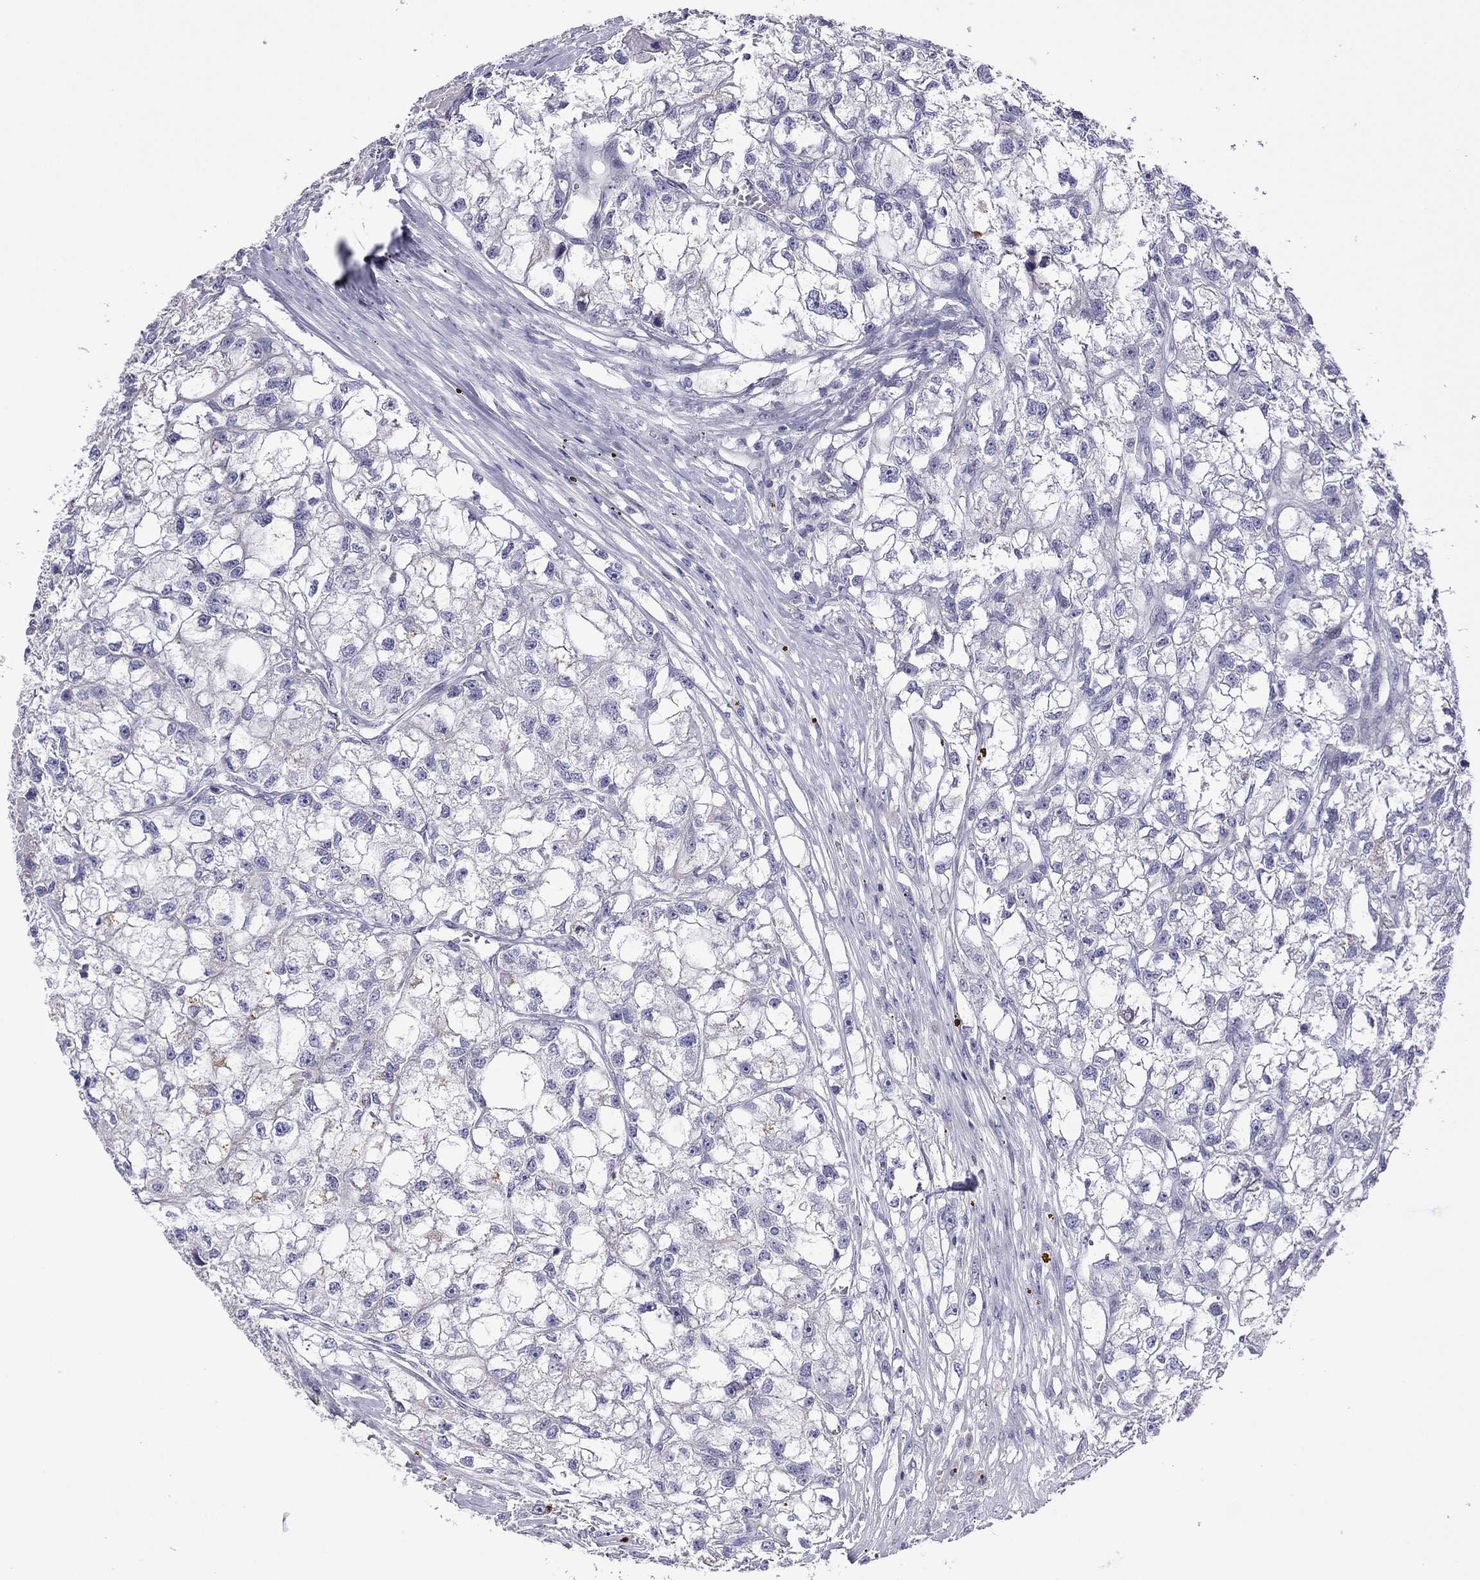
{"staining": {"intensity": "negative", "quantity": "none", "location": "none"}, "tissue": "renal cancer", "cell_type": "Tumor cells", "image_type": "cancer", "snomed": [{"axis": "morphology", "description": "Adenocarcinoma, NOS"}, {"axis": "topography", "description": "Kidney"}], "caption": "This is an IHC photomicrograph of renal cancer. There is no expression in tumor cells.", "gene": "STAR", "patient": {"sex": "male", "age": 56}}